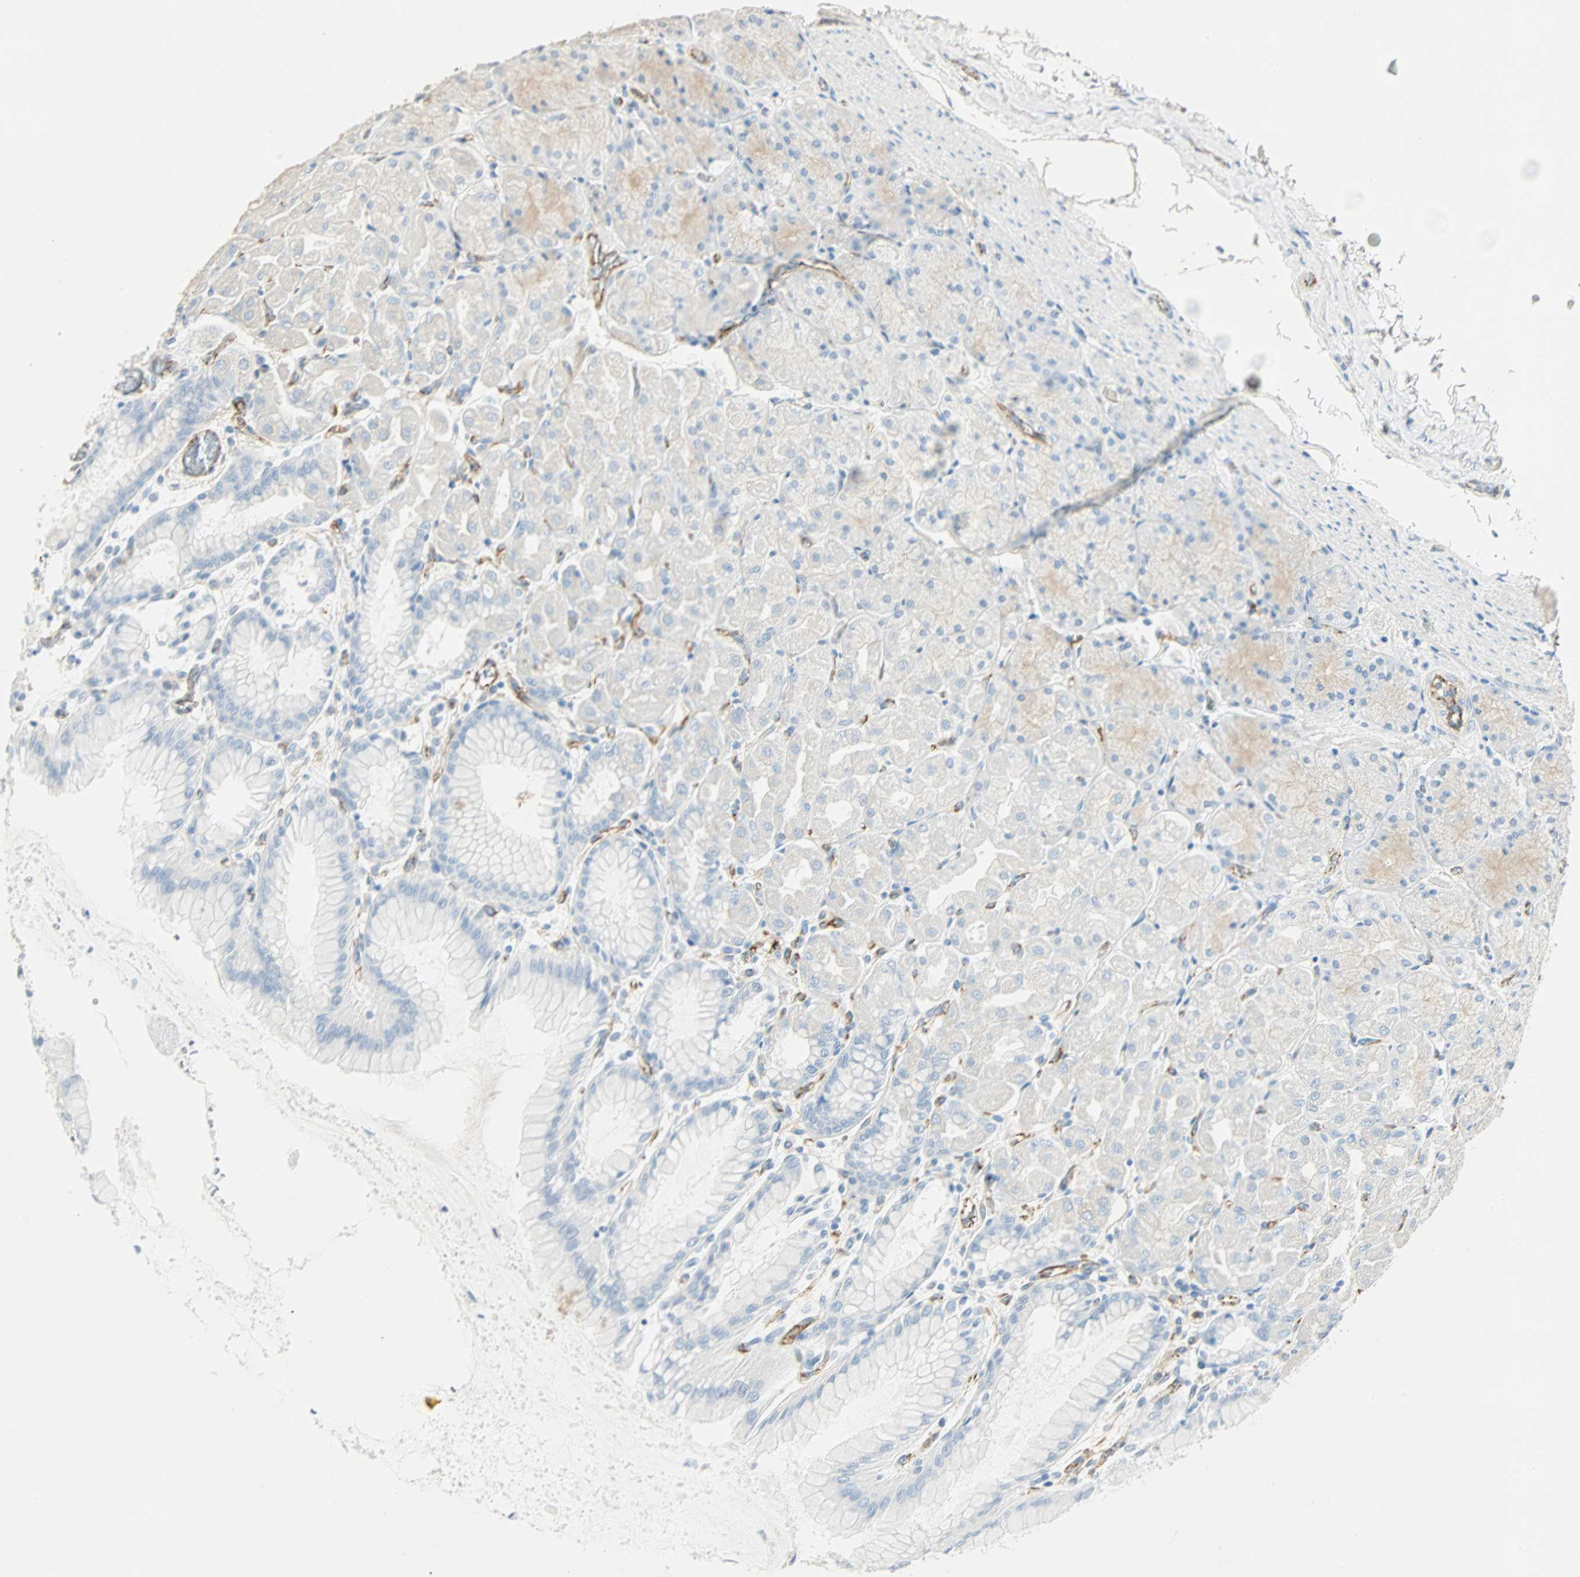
{"staining": {"intensity": "weak", "quantity": "<25%", "location": "cytoplasmic/membranous"}, "tissue": "stomach", "cell_type": "Glandular cells", "image_type": "normal", "snomed": [{"axis": "morphology", "description": "Normal tissue, NOS"}, {"axis": "topography", "description": "Stomach, upper"}], "caption": "IHC of unremarkable stomach demonstrates no staining in glandular cells. (IHC, brightfield microscopy, high magnification).", "gene": "VPS9D1", "patient": {"sex": "female", "age": 56}}